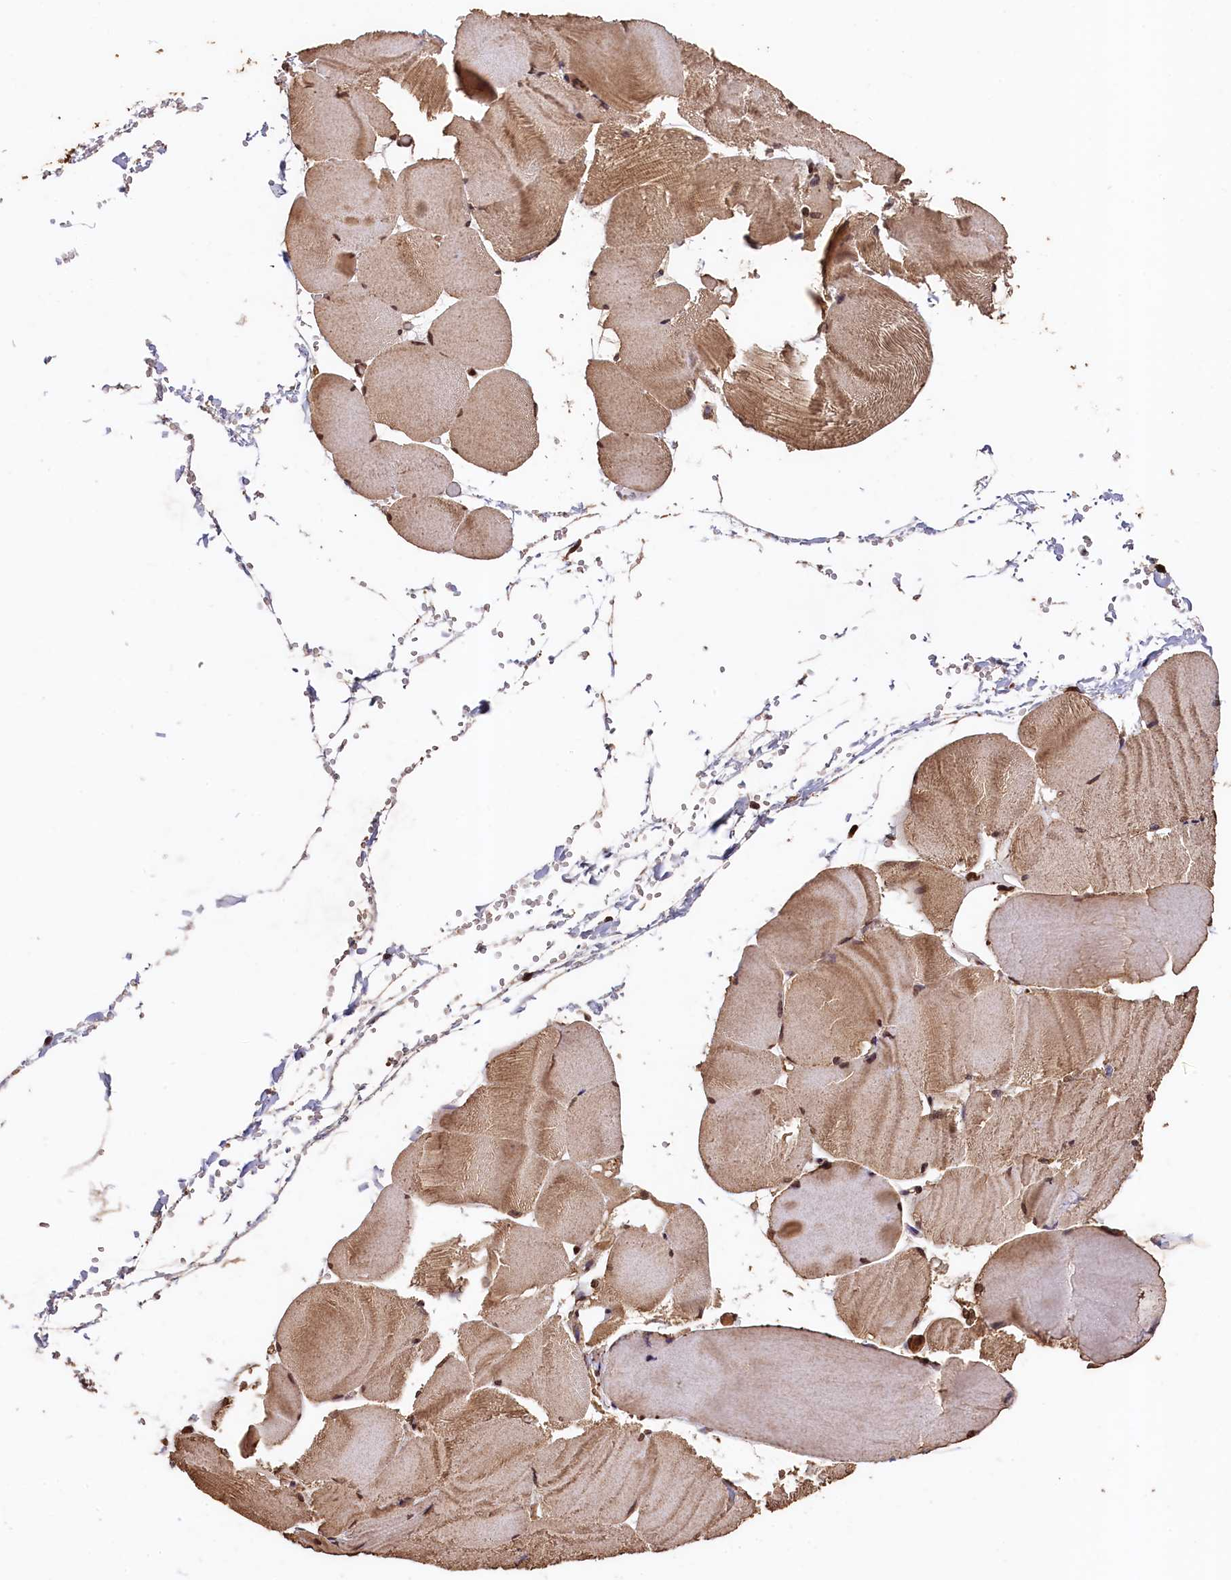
{"staining": {"intensity": "moderate", "quantity": ">75%", "location": "cytoplasmic/membranous,nuclear"}, "tissue": "skeletal muscle", "cell_type": "Myocytes", "image_type": "normal", "snomed": [{"axis": "morphology", "description": "Normal tissue, NOS"}, {"axis": "morphology", "description": "Basal cell carcinoma"}, {"axis": "topography", "description": "Skeletal muscle"}], "caption": "The photomicrograph shows a brown stain indicating the presence of a protein in the cytoplasmic/membranous,nuclear of myocytes in skeletal muscle.", "gene": "CEP57L1", "patient": {"sex": "female", "age": 64}}